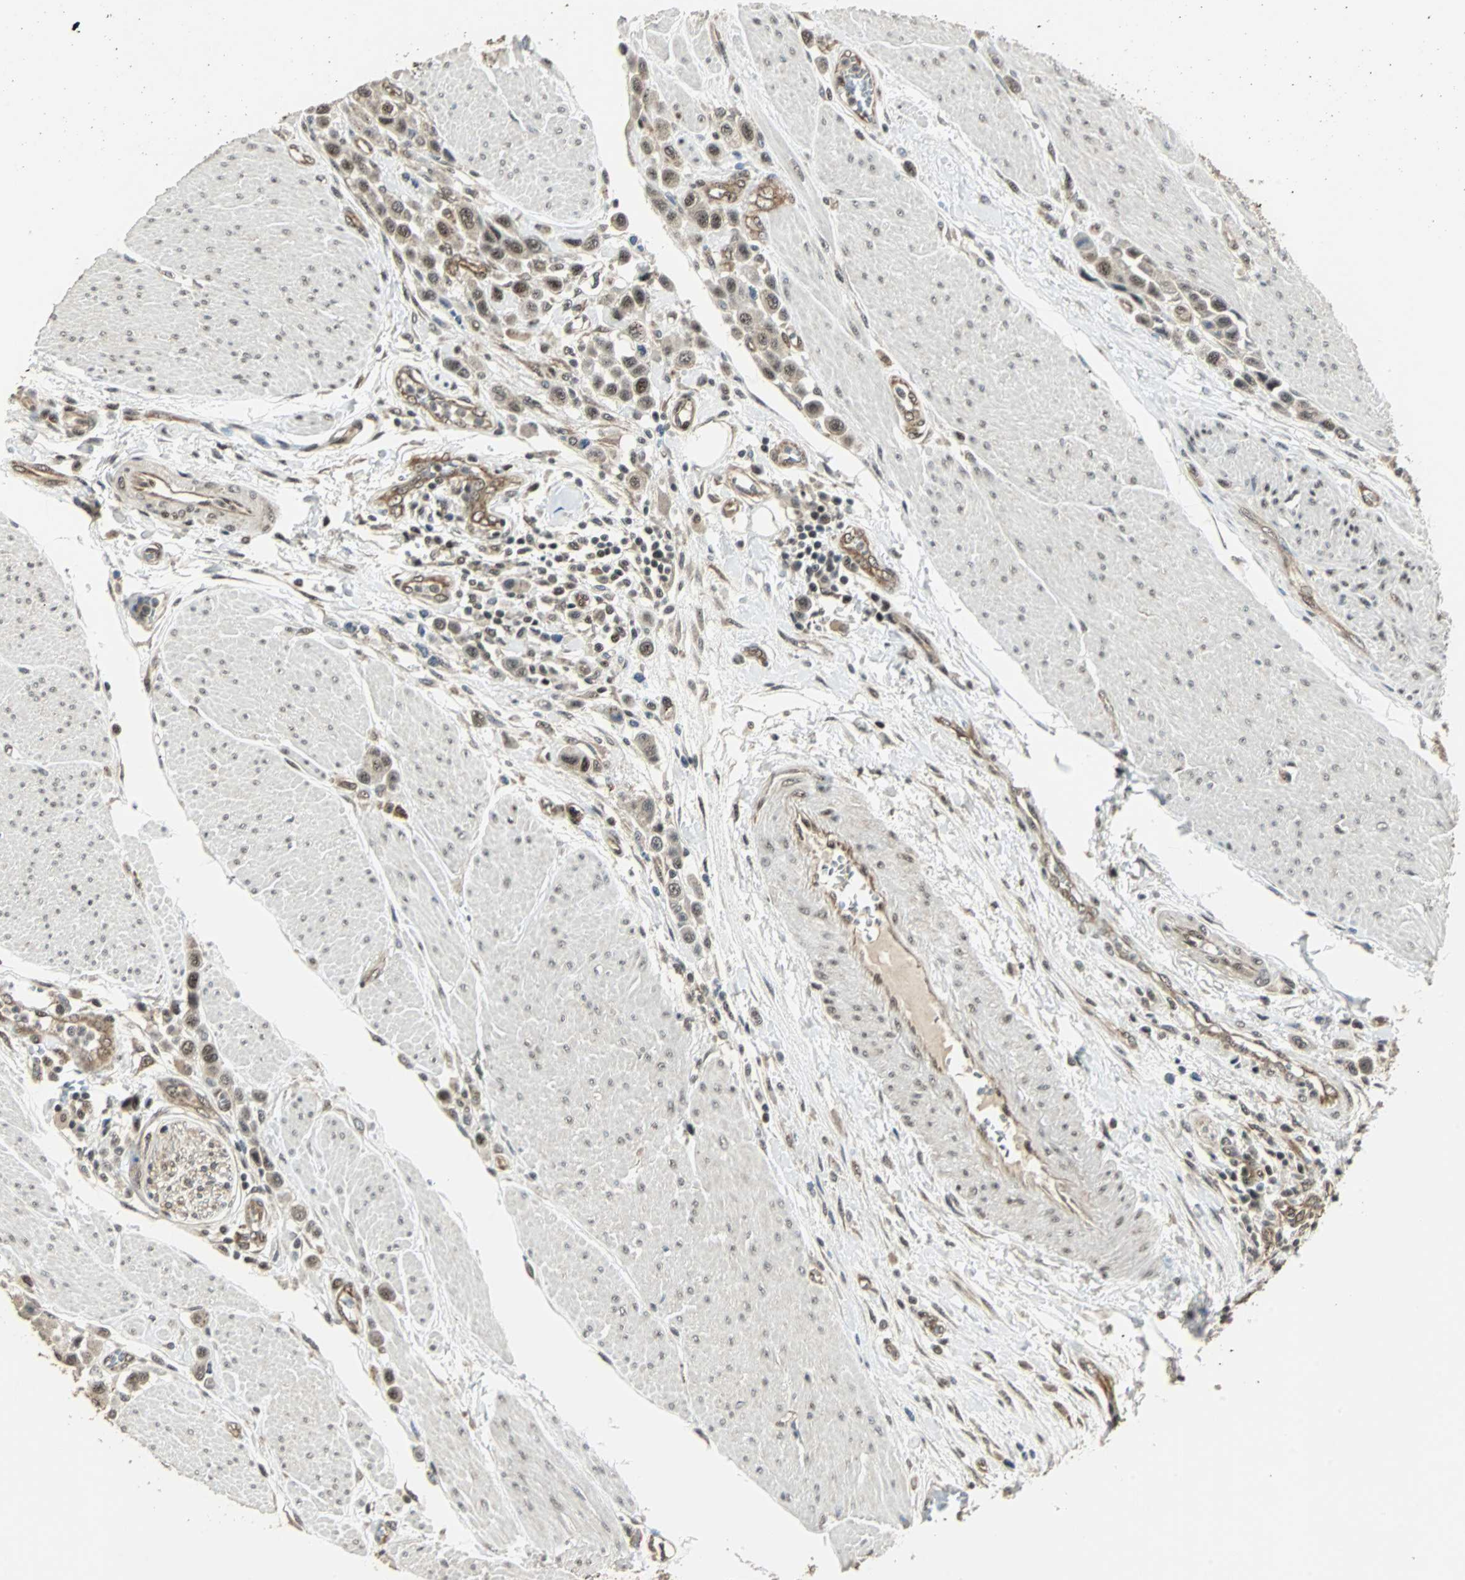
{"staining": {"intensity": "strong", "quantity": ">75%", "location": "nuclear"}, "tissue": "urothelial cancer", "cell_type": "Tumor cells", "image_type": "cancer", "snomed": [{"axis": "morphology", "description": "Urothelial carcinoma, High grade"}, {"axis": "topography", "description": "Urinary bladder"}], "caption": "Brown immunohistochemical staining in urothelial carcinoma (high-grade) exhibits strong nuclear expression in about >75% of tumor cells.", "gene": "MED4", "patient": {"sex": "male", "age": 50}}